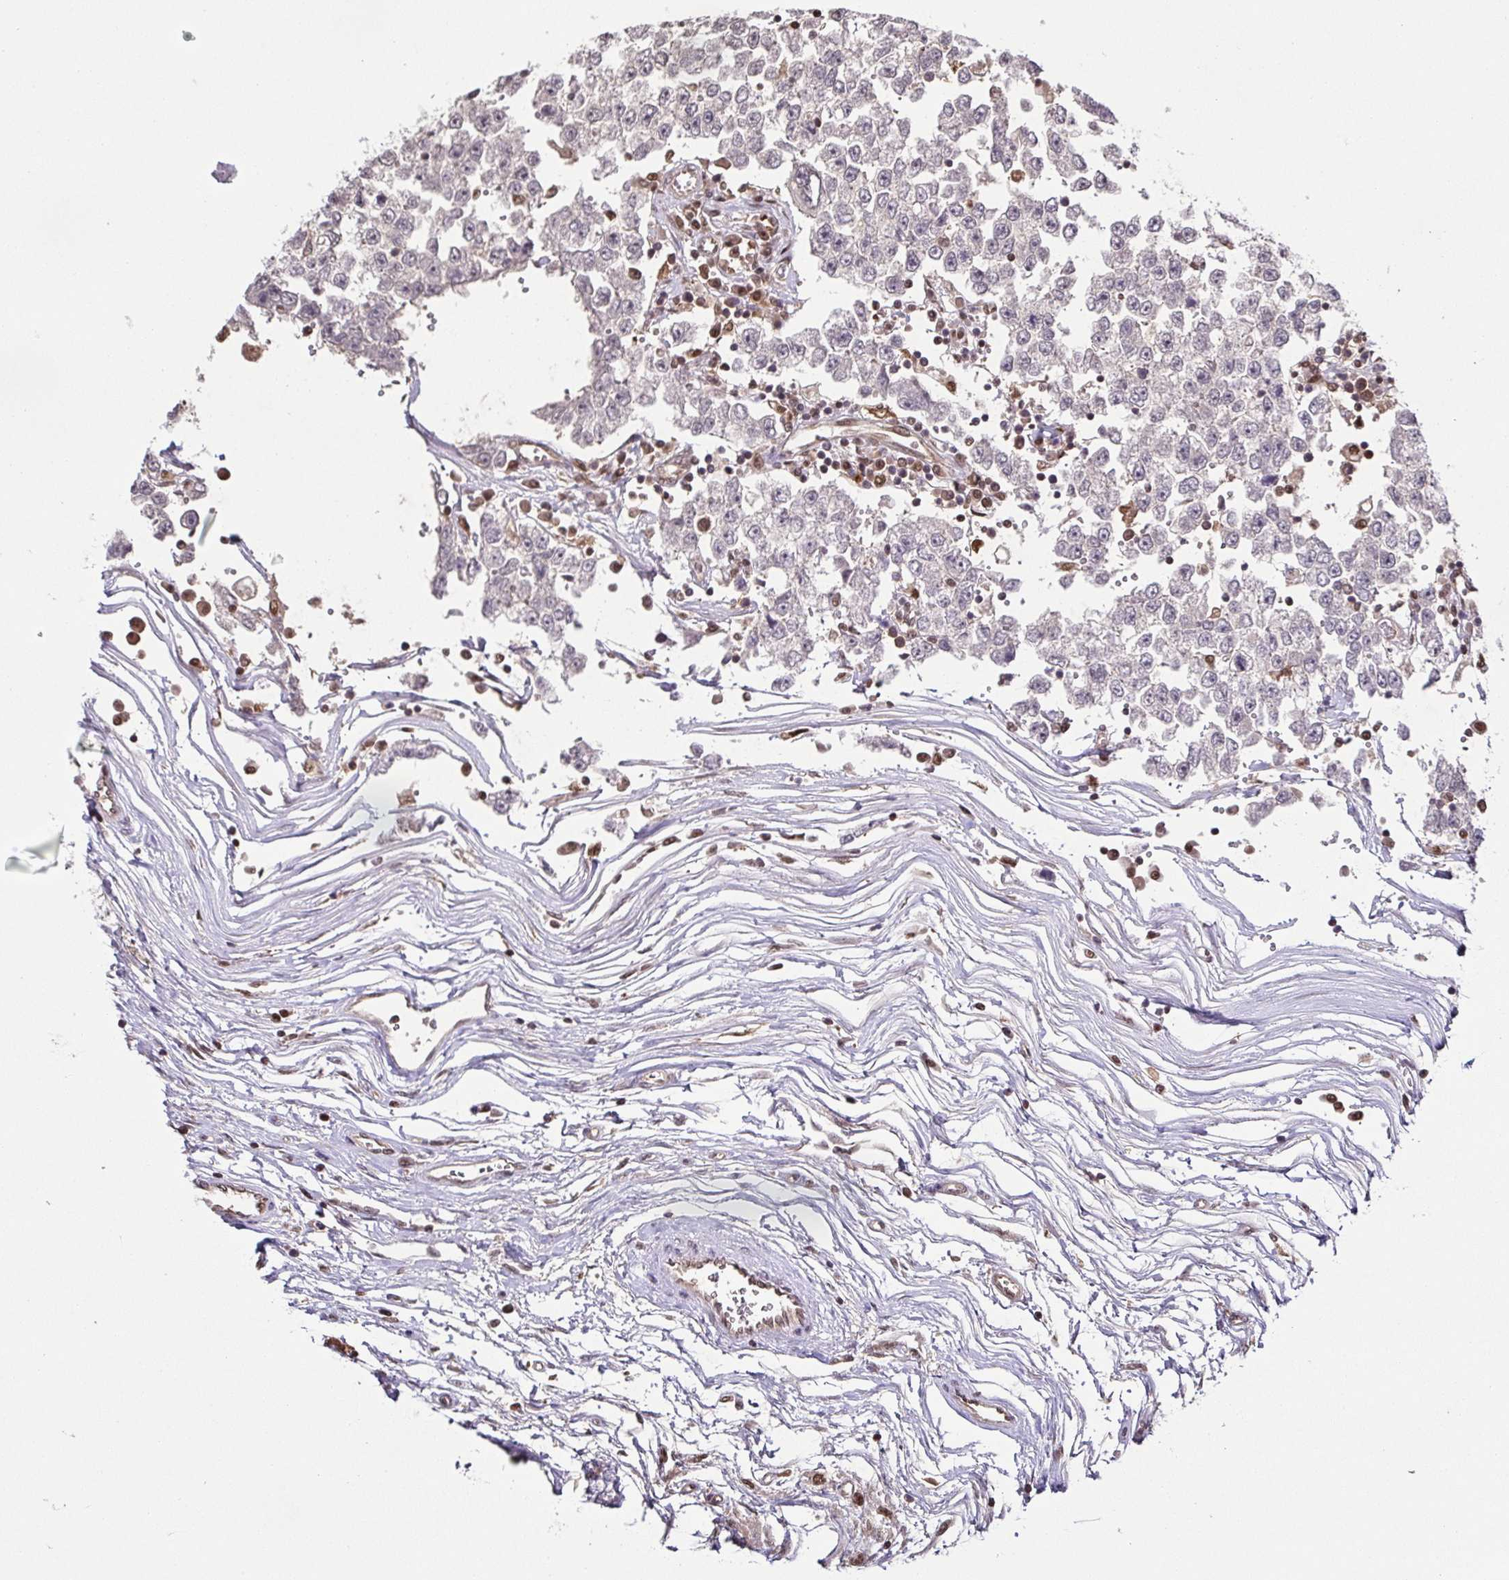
{"staining": {"intensity": "negative", "quantity": "none", "location": "none"}, "tissue": "testis cancer", "cell_type": "Tumor cells", "image_type": "cancer", "snomed": [{"axis": "morphology", "description": "Seminoma, NOS"}, {"axis": "topography", "description": "Testis"}], "caption": "The photomicrograph exhibits no staining of tumor cells in testis cancer.", "gene": "PSMB9", "patient": {"sex": "male", "age": 34}}